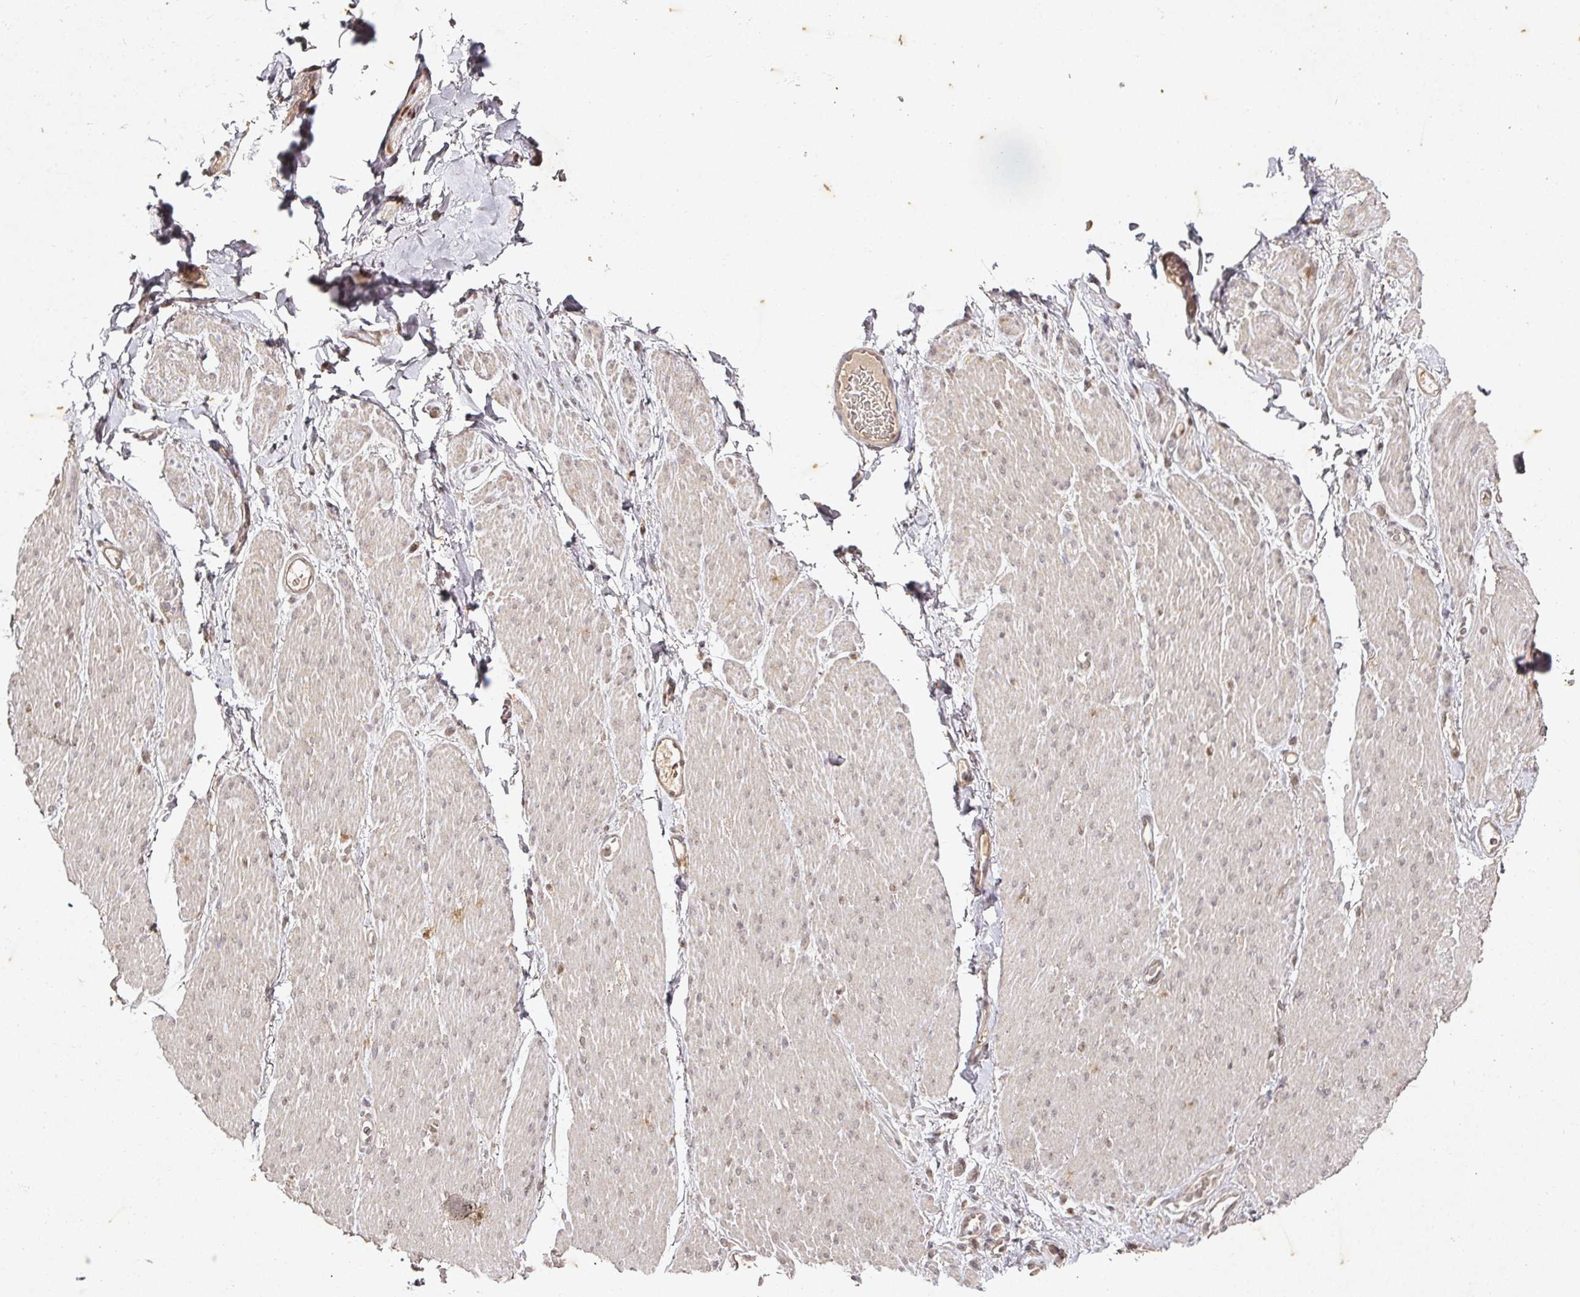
{"staining": {"intensity": "weak", "quantity": "25%-75%", "location": "cytoplasmic/membranous"}, "tissue": "adipose tissue", "cell_type": "Adipocytes", "image_type": "normal", "snomed": [{"axis": "morphology", "description": "Normal tissue, NOS"}, {"axis": "topography", "description": "Colon"}, {"axis": "topography", "description": "Peripheral nerve tissue"}], "caption": "This image displays immunohistochemistry (IHC) staining of normal adipose tissue, with low weak cytoplasmic/membranous expression in about 25%-75% of adipocytes.", "gene": "CAPN5", "patient": {"sex": "female", "age": 61}}